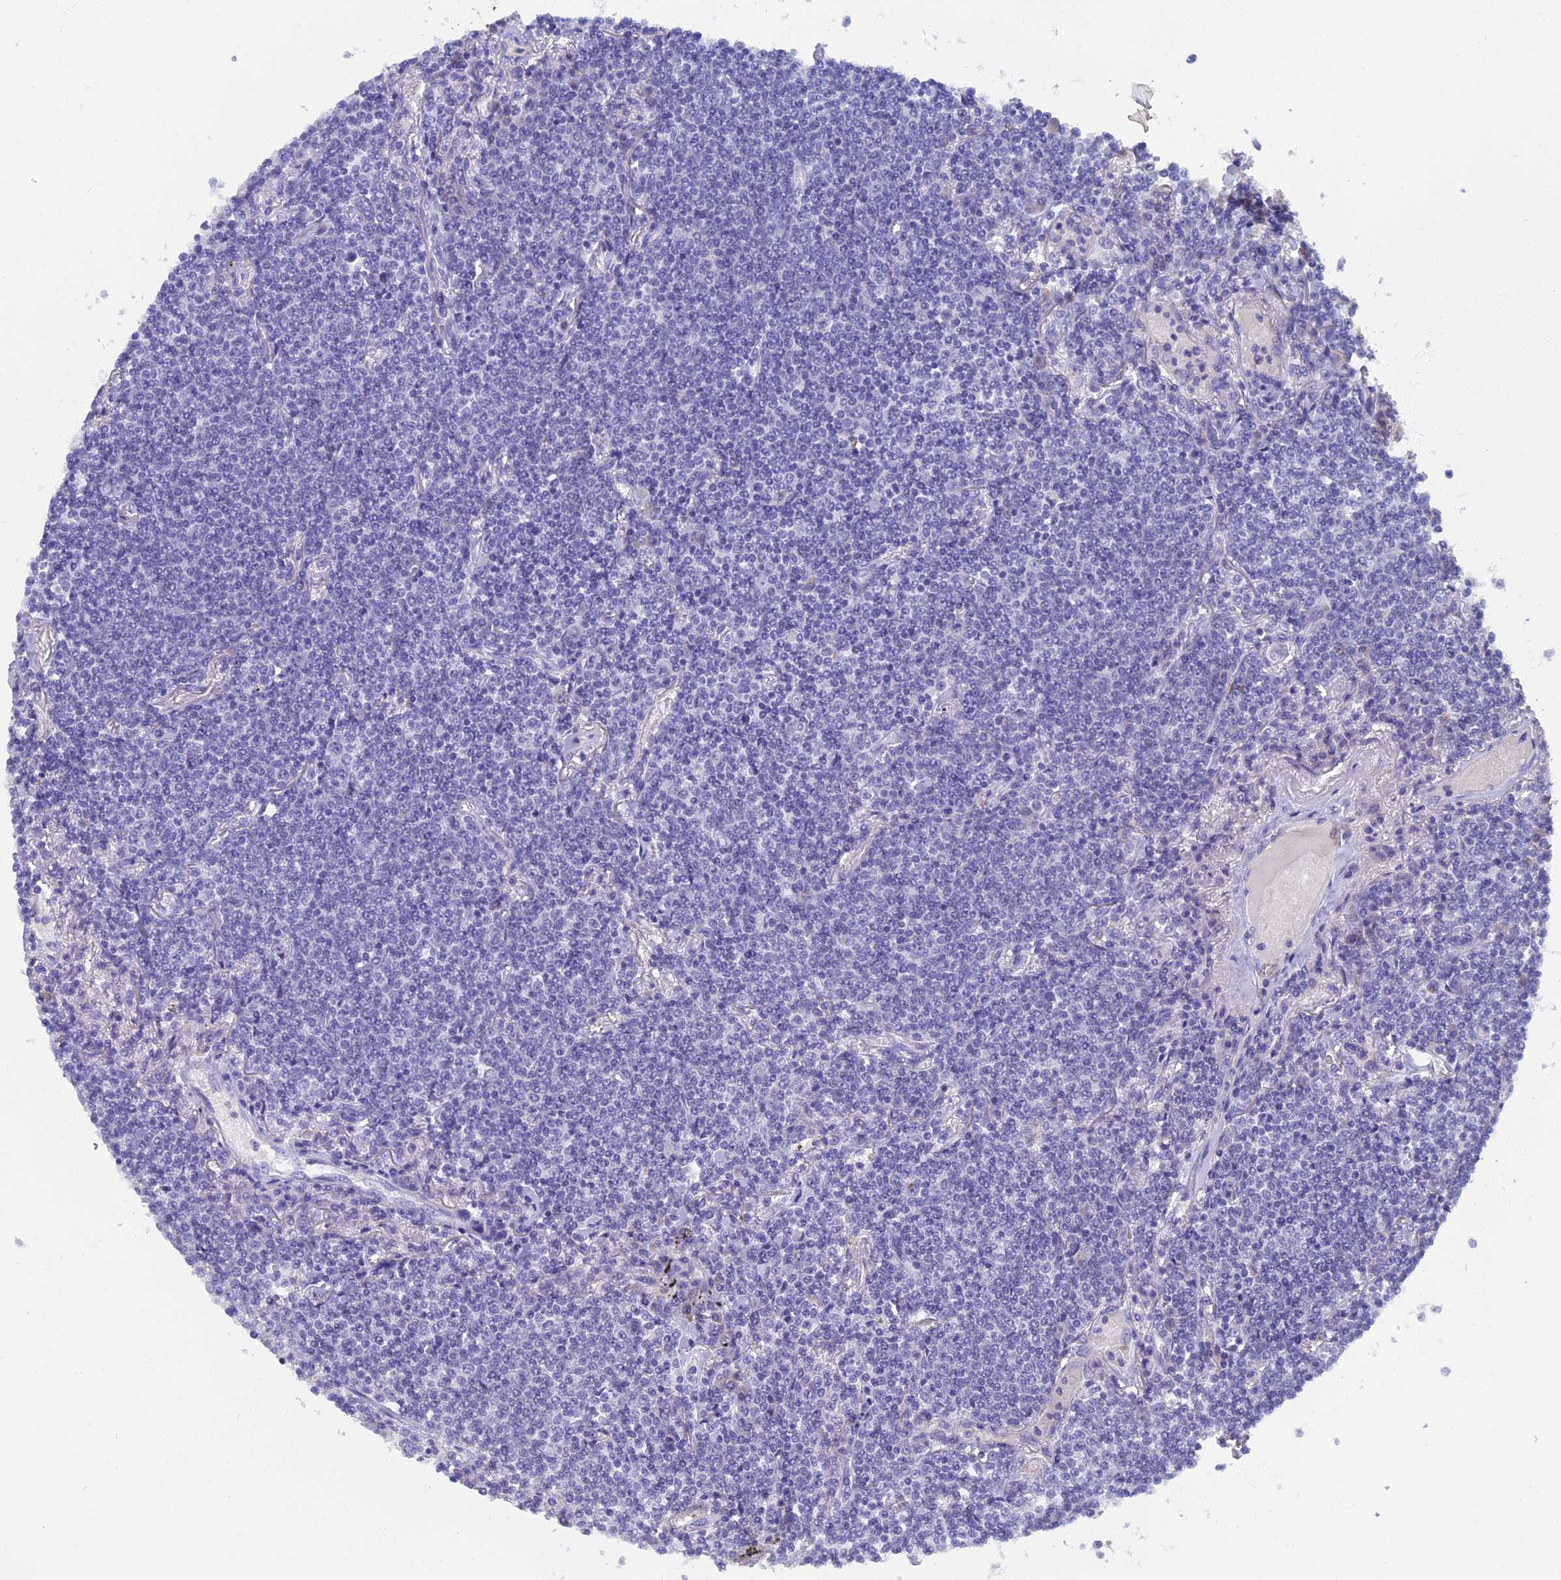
{"staining": {"intensity": "negative", "quantity": "none", "location": "none"}, "tissue": "lymphoma", "cell_type": "Tumor cells", "image_type": "cancer", "snomed": [{"axis": "morphology", "description": "Malignant lymphoma, non-Hodgkin's type, Low grade"}, {"axis": "topography", "description": "Lung"}], "caption": "DAB (3,3'-diaminobenzidine) immunohistochemical staining of lymphoma displays no significant positivity in tumor cells. (Brightfield microscopy of DAB (3,3'-diaminobenzidine) IHC at high magnification).", "gene": "OAT", "patient": {"sex": "female", "age": 71}}